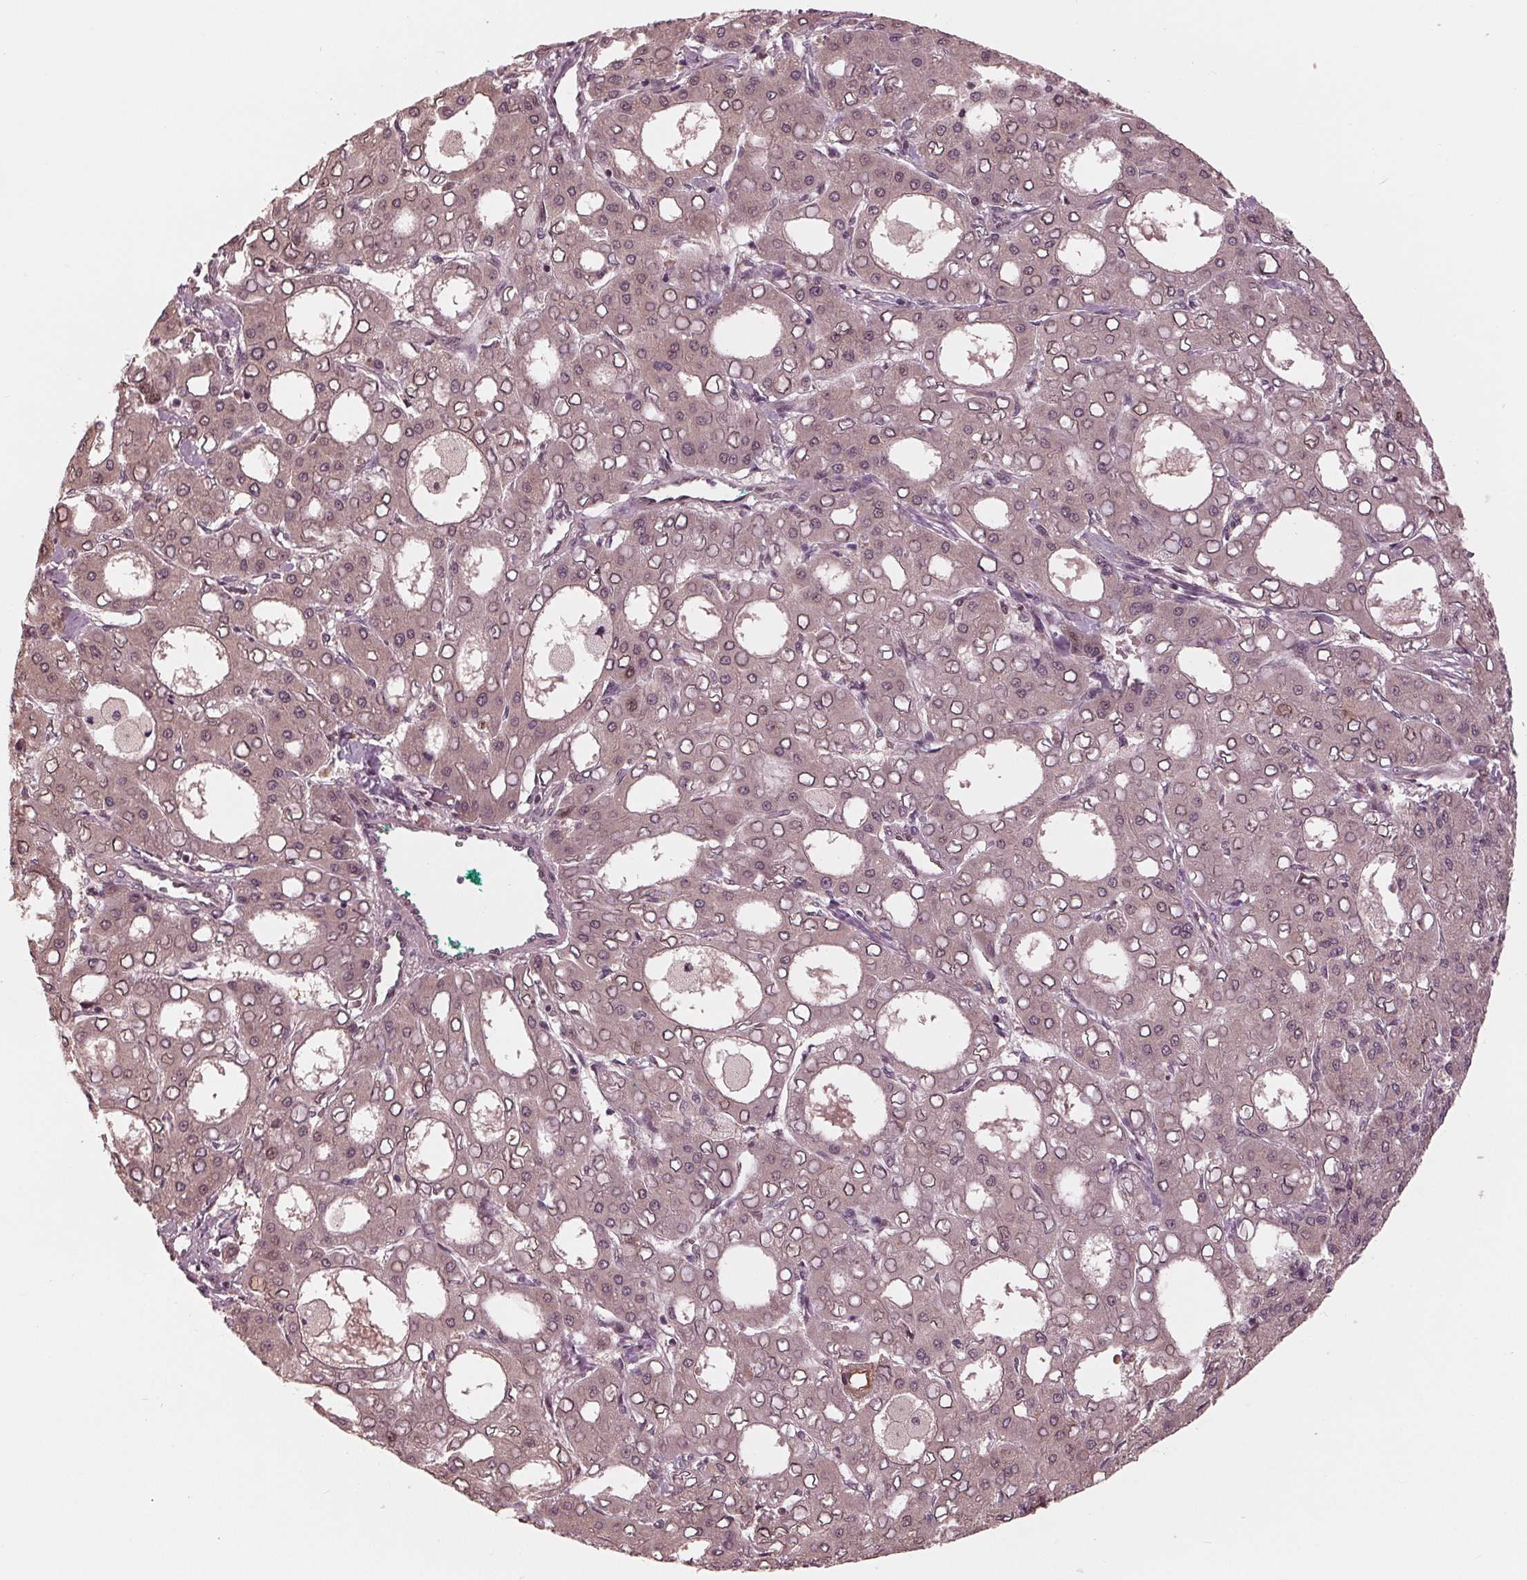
{"staining": {"intensity": "weak", "quantity": "<25%", "location": "nuclear"}, "tissue": "liver cancer", "cell_type": "Tumor cells", "image_type": "cancer", "snomed": [{"axis": "morphology", "description": "Carcinoma, Hepatocellular, NOS"}, {"axis": "topography", "description": "Liver"}], "caption": "DAB immunohistochemical staining of human liver hepatocellular carcinoma shows no significant positivity in tumor cells.", "gene": "ZNF471", "patient": {"sex": "male", "age": 65}}